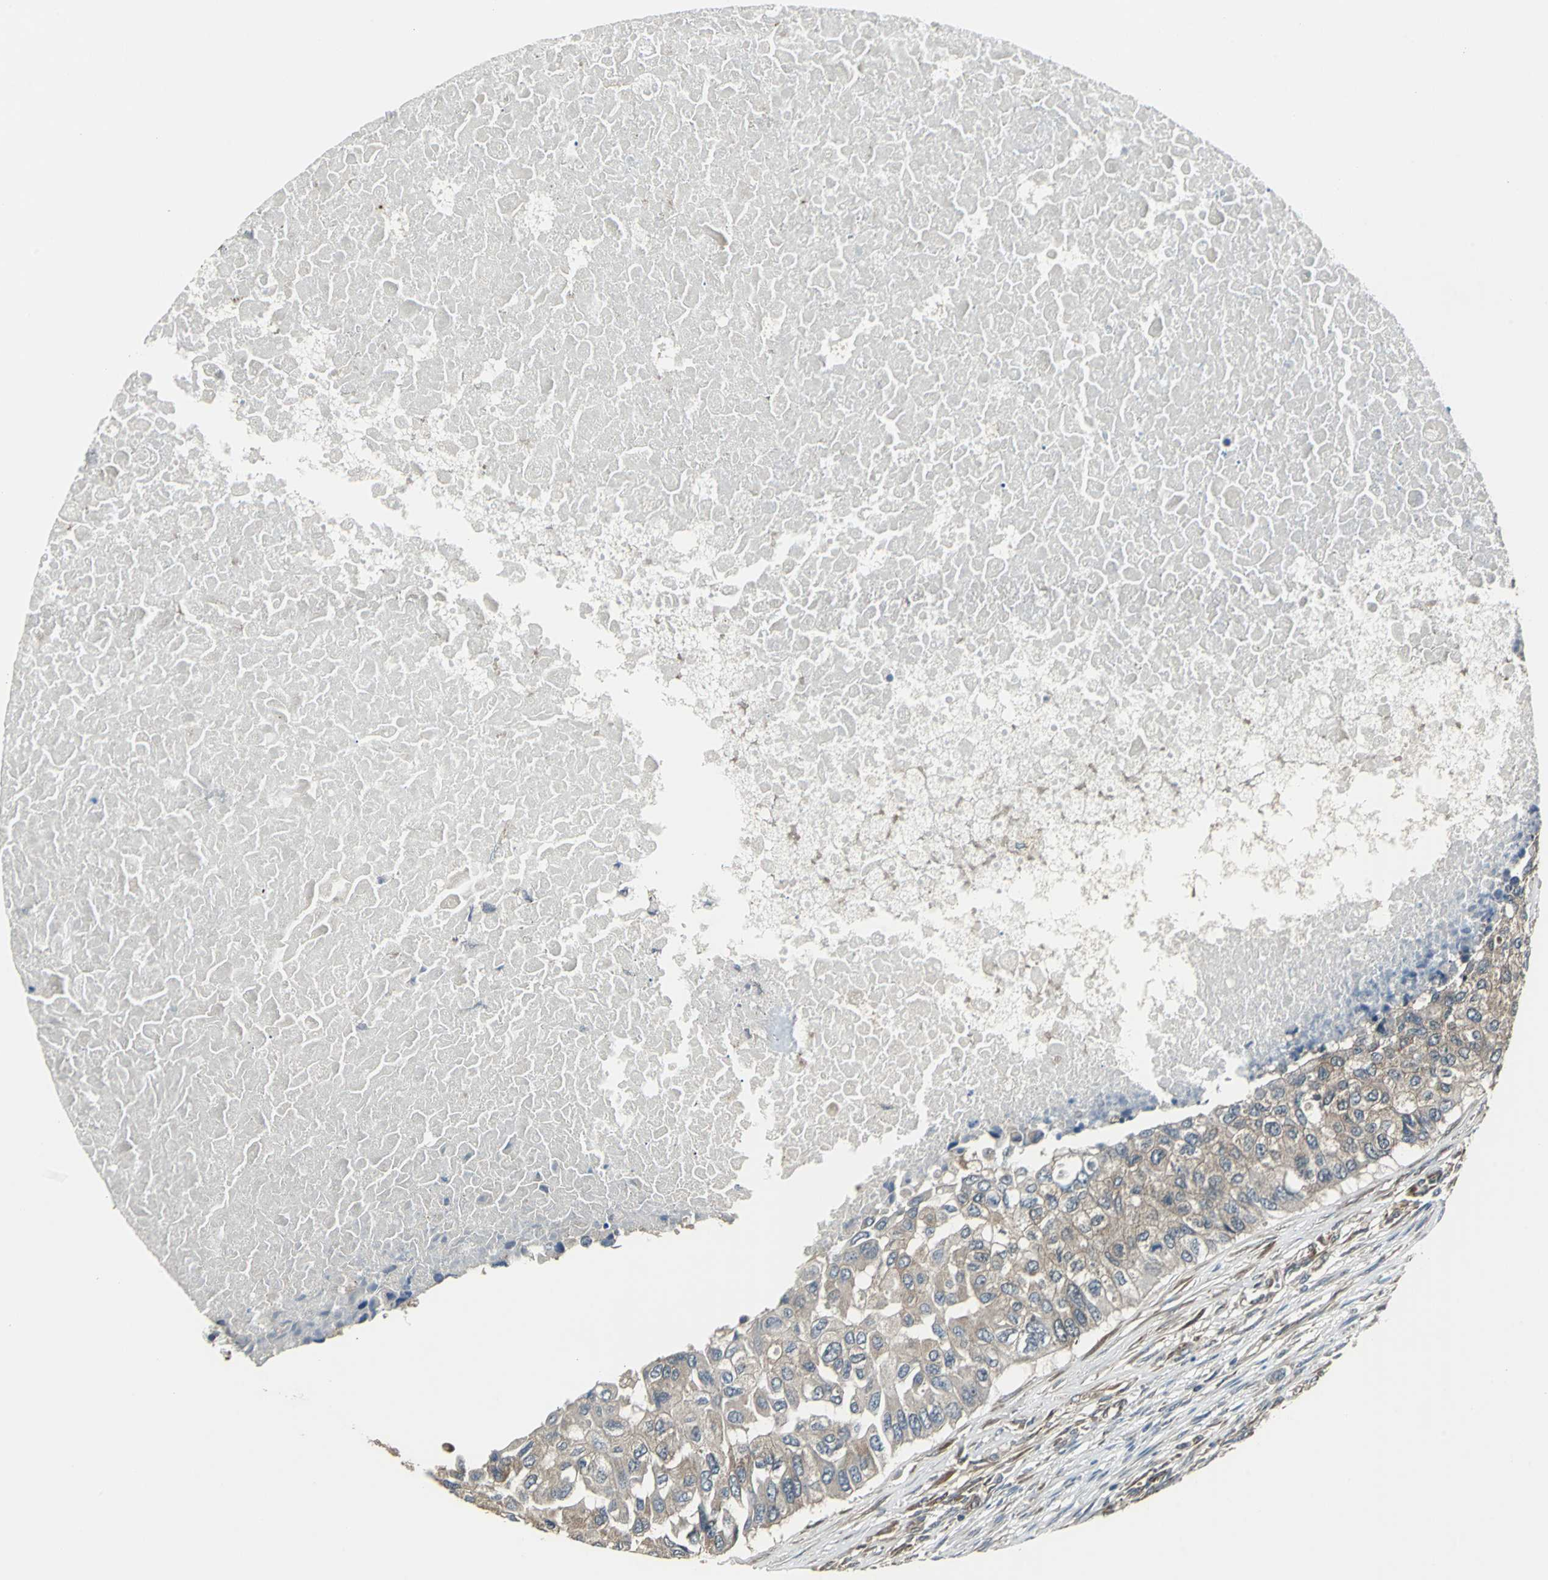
{"staining": {"intensity": "weak", "quantity": ">75%", "location": "cytoplasmic/membranous"}, "tissue": "breast cancer", "cell_type": "Tumor cells", "image_type": "cancer", "snomed": [{"axis": "morphology", "description": "Normal tissue, NOS"}, {"axis": "morphology", "description": "Duct carcinoma"}, {"axis": "topography", "description": "Breast"}], "caption": "This photomicrograph displays IHC staining of human breast infiltrating ductal carcinoma, with low weak cytoplasmic/membranous expression in about >75% of tumor cells.", "gene": "PFDN1", "patient": {"sex": "female", "age": 49}}